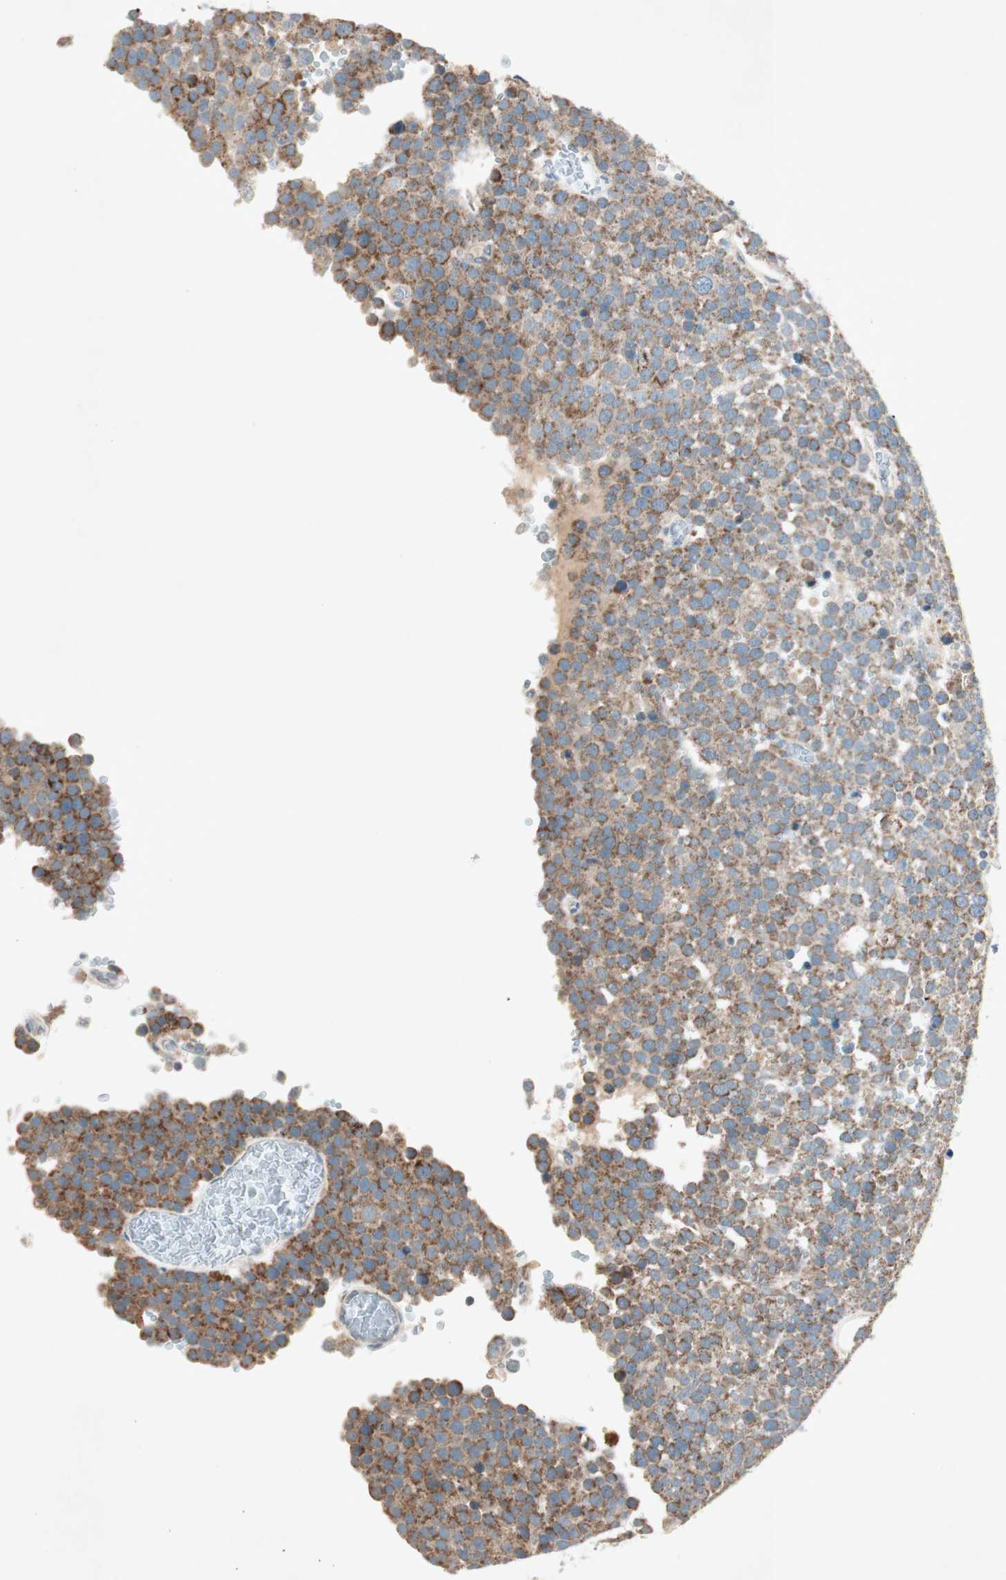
{"staining": {"intensity": "moderate", "quantity": ">75%", "location": "cytoplasmic/membranous"}, "tissue": "testis cancer", "cell_type": "Tumor cells", "image_type": "cancer", "snomed": [{"axis": "morphology", "description": "Seminoma, NOS"}, {"axis": "topography", "description": "Testis"}], "caption": "Immunohistochemistry (IHC) of testis seminoma demonstrates medium levels of moderate cytoplasmic/membranous positivity in approximately >75% of tumor cells.", "gene": "NKAIN1", "patient": {"sex": "male", "age": 71}}